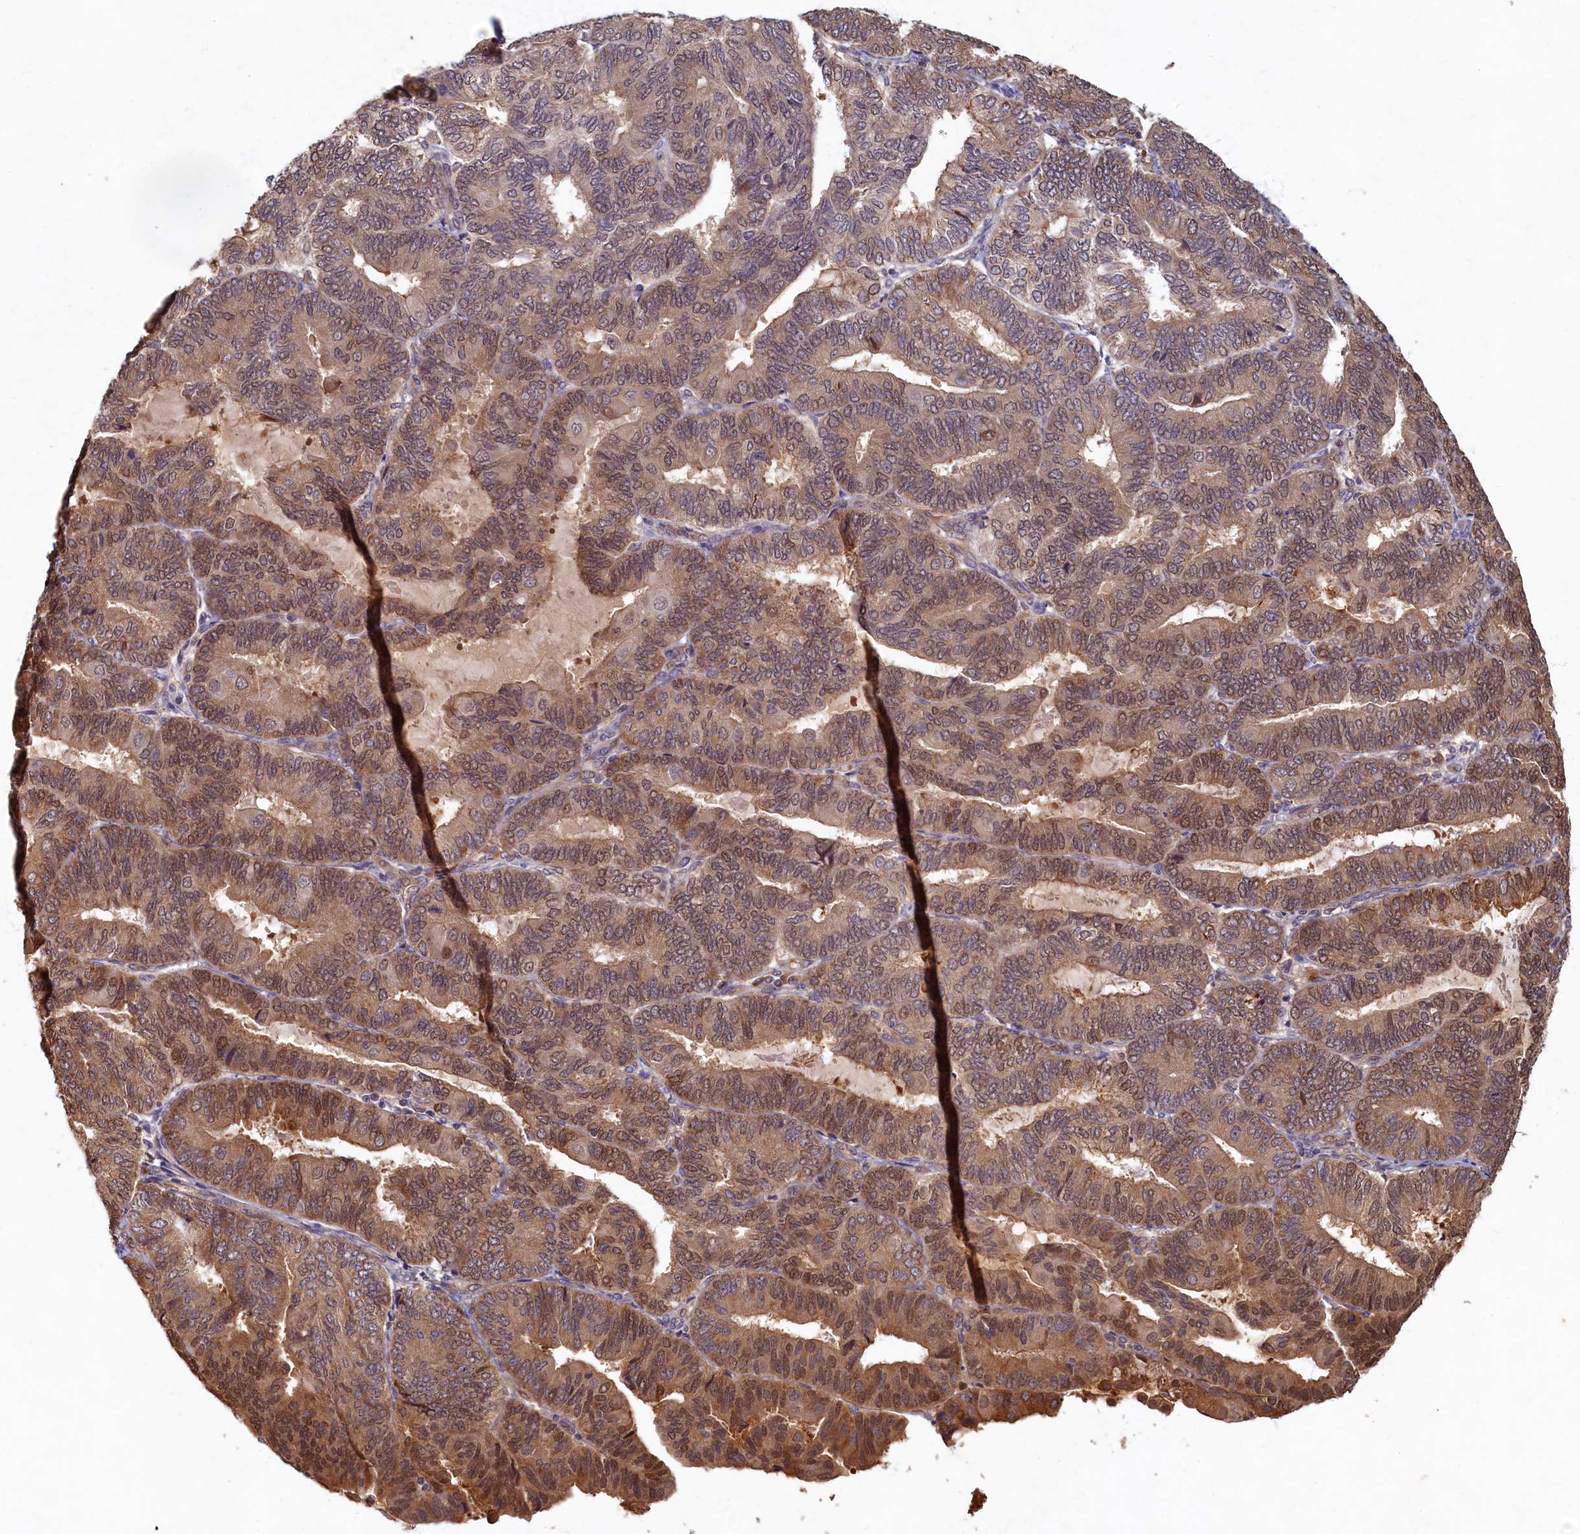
{"staining": {"intensity": "moderate", "quantity": "25%-75%", "location": "cytoplasmic/membranous,nuclear"}, "tissue": "endometrial cancer", "cell_type": "Tumor cells", "image_type": "cancer", "snomed": [{"axis": "morphology", "description": "Adenocarcinoma, NOS"}, {"axis": "topography", "description": "Endometrium"}], "caption": "Immunohistochemistry (IHC) of endometrial cancer (adenocarcinoma) displays medium levels of moderate cytoplasmic/membranous and nuclear positivity in about 25%-75% of tumor cells.", "gene": "LCMT2", "patient": {"sex": "female", "age": 81}}